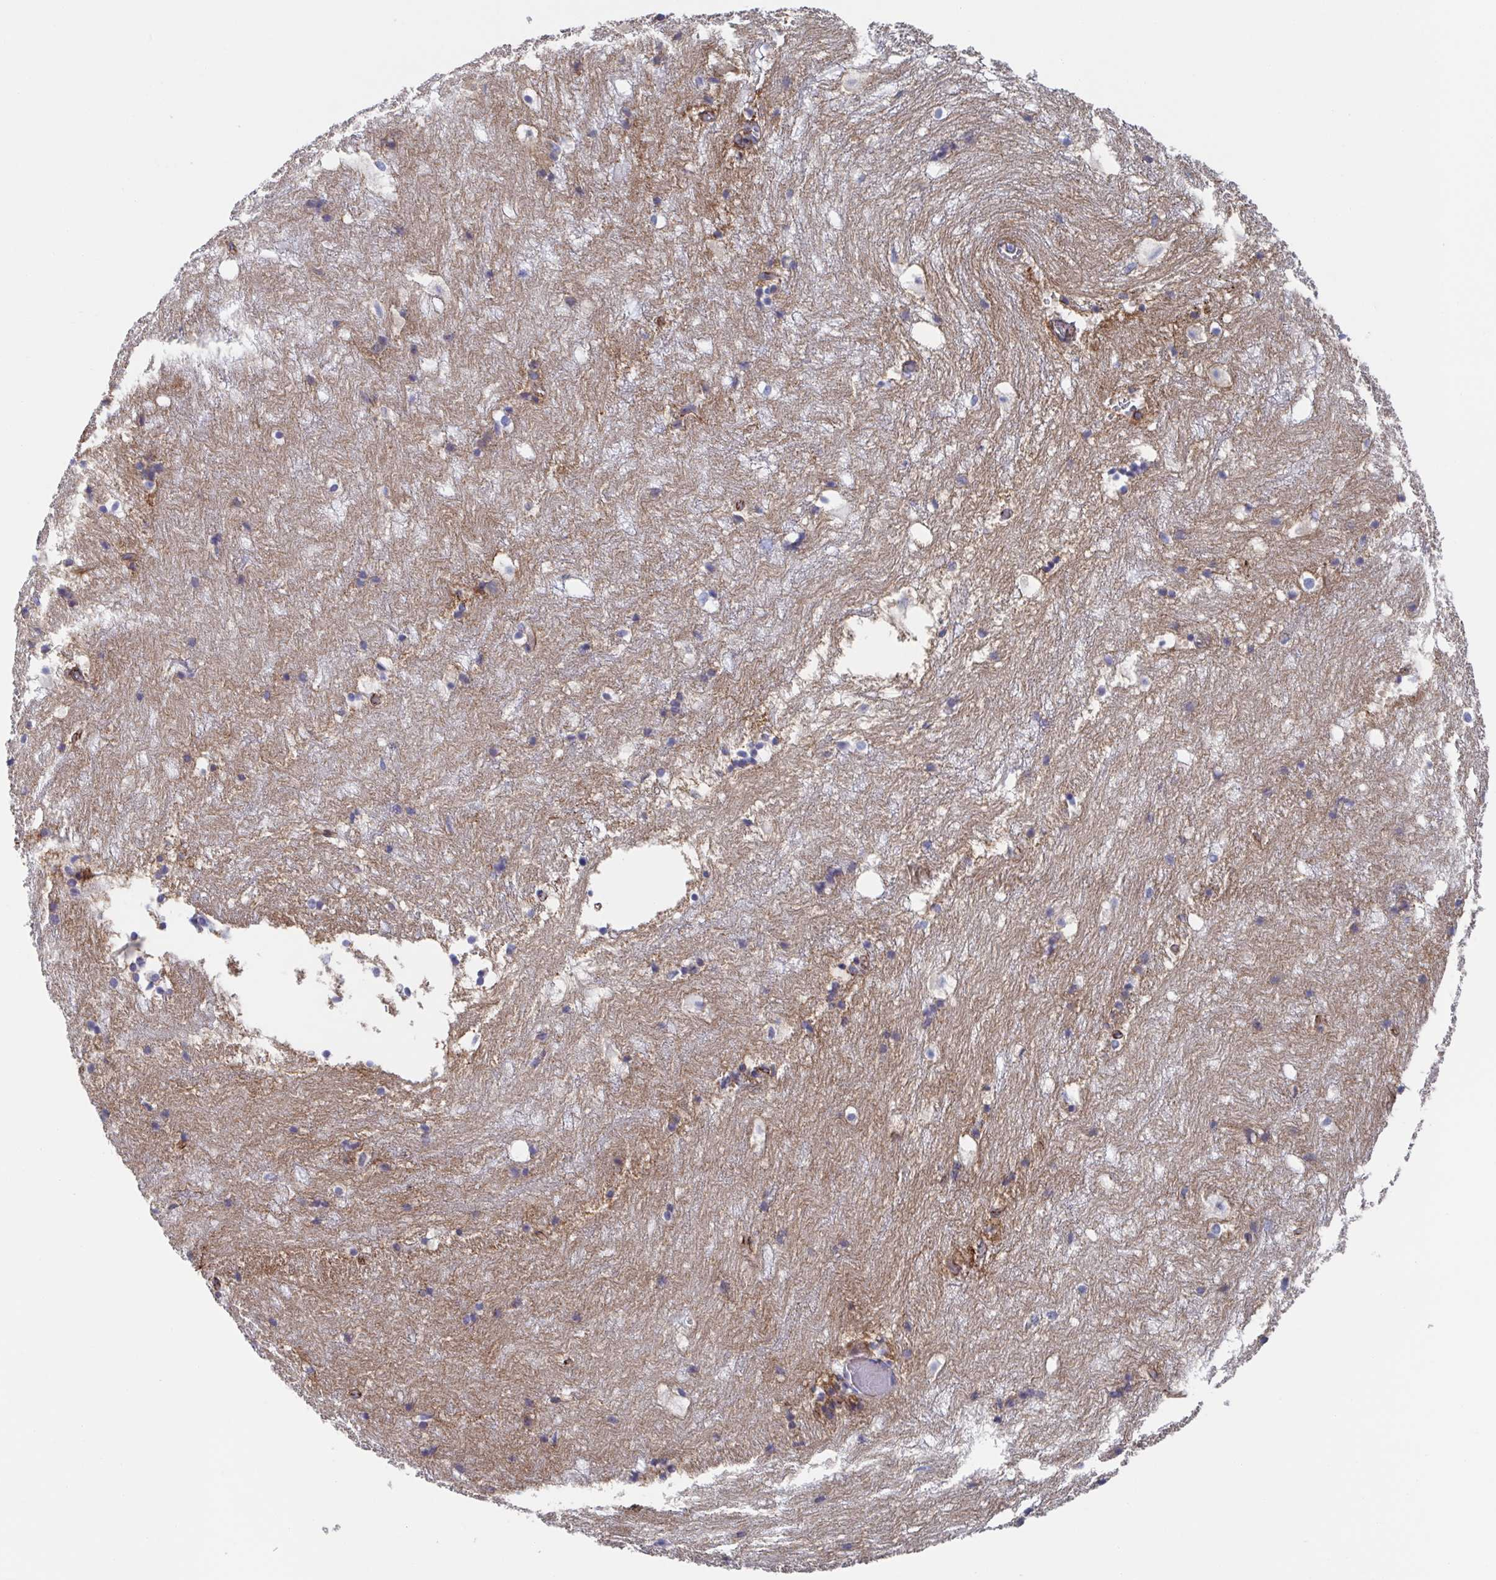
{"staining": {"intensity": "negative", "quantity": "none", "location": "none"}, "tissue": "hippocampus", "cell_type": "Glial cells", "image_type": "normal", "snomed": [{"axis": "morphology", "description": "Normal tissue, NOS"}, {"axis": "topography", "description": "Hippocampus"}], "caption": "The image displays no significant staining in glial cells of hippocampus. (DAB (3,3'-diaminobenzidine) immunohistochemistry (IHC), high magnification).", "gene": "CDH2", "patient": {"sex": "female", "age": 52}}